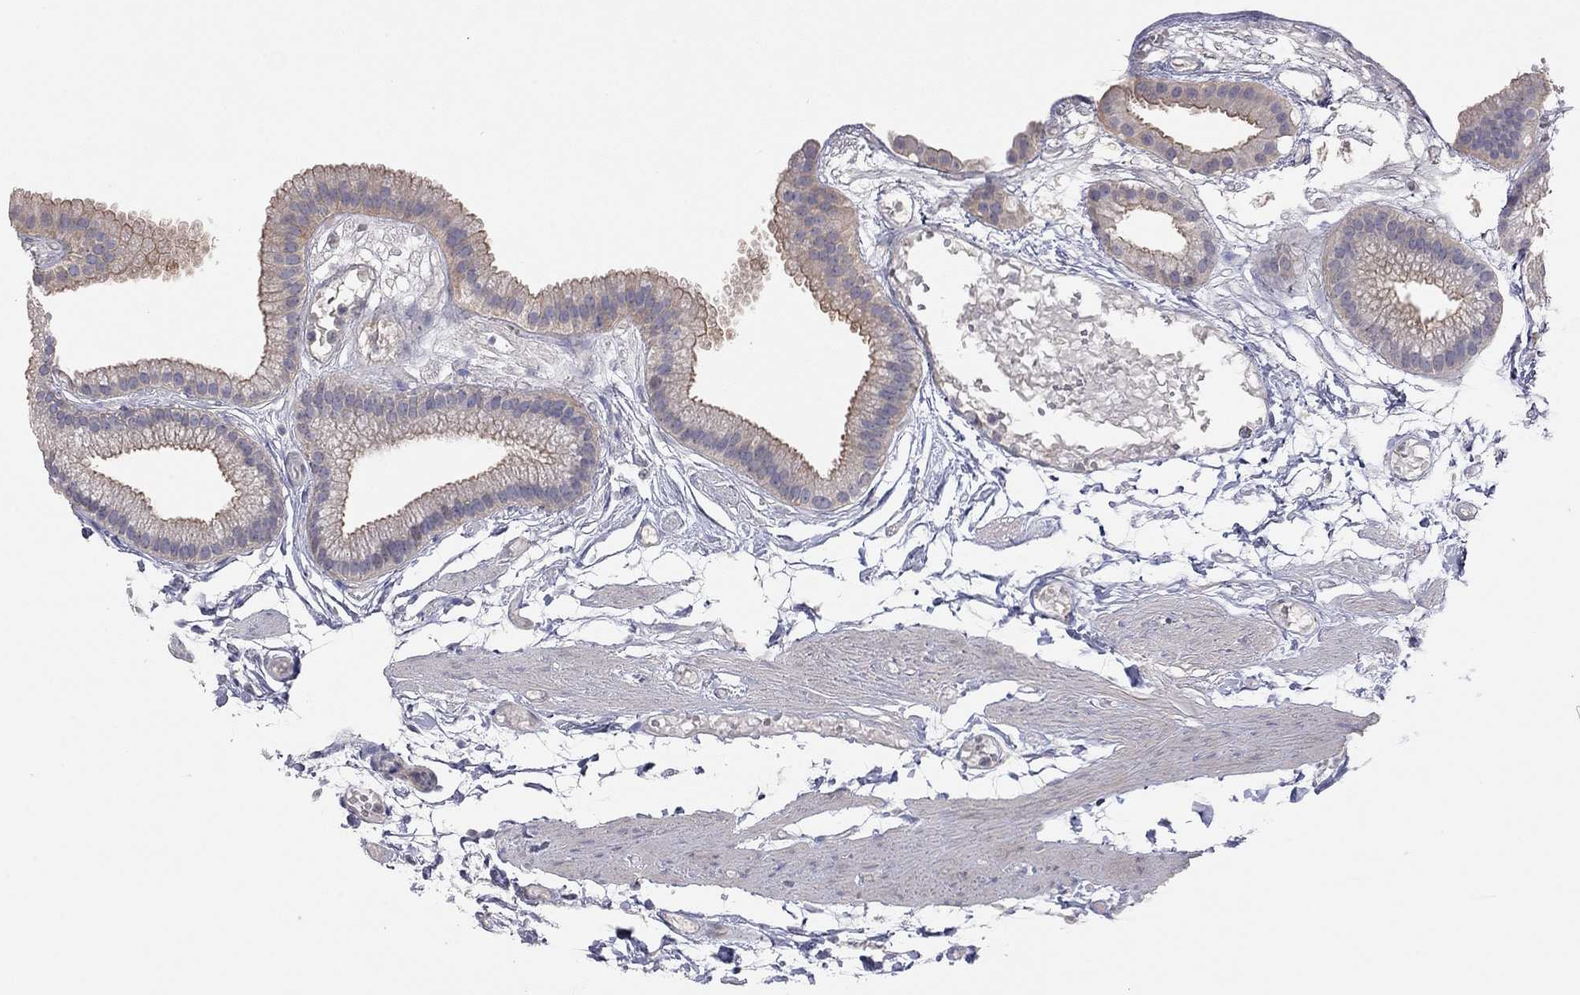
{"staining": {"intensity": "moderate", "quantity": "25%-75%", "location": "cytoplasmic/membranous"}, "tissue": "gallbladder", "cell_type": "Glandular cells", "image_type": "normal", "snomed": [{"axis": "morphology", "description": "Normal tissue, NOS"}, {"axis": "topography", "description": "Gallbladder"}], "caption": "Immunohistochemistry (IHC) micrograph of benign gallbladder stained for a protein (brown), which demonstrates medium levels of moderate cytoplasmic/membranous expression in about 25%-75% of glandular cells.", "gene": "KCNB1", "patient": {"sex": "female", "age": 45}}